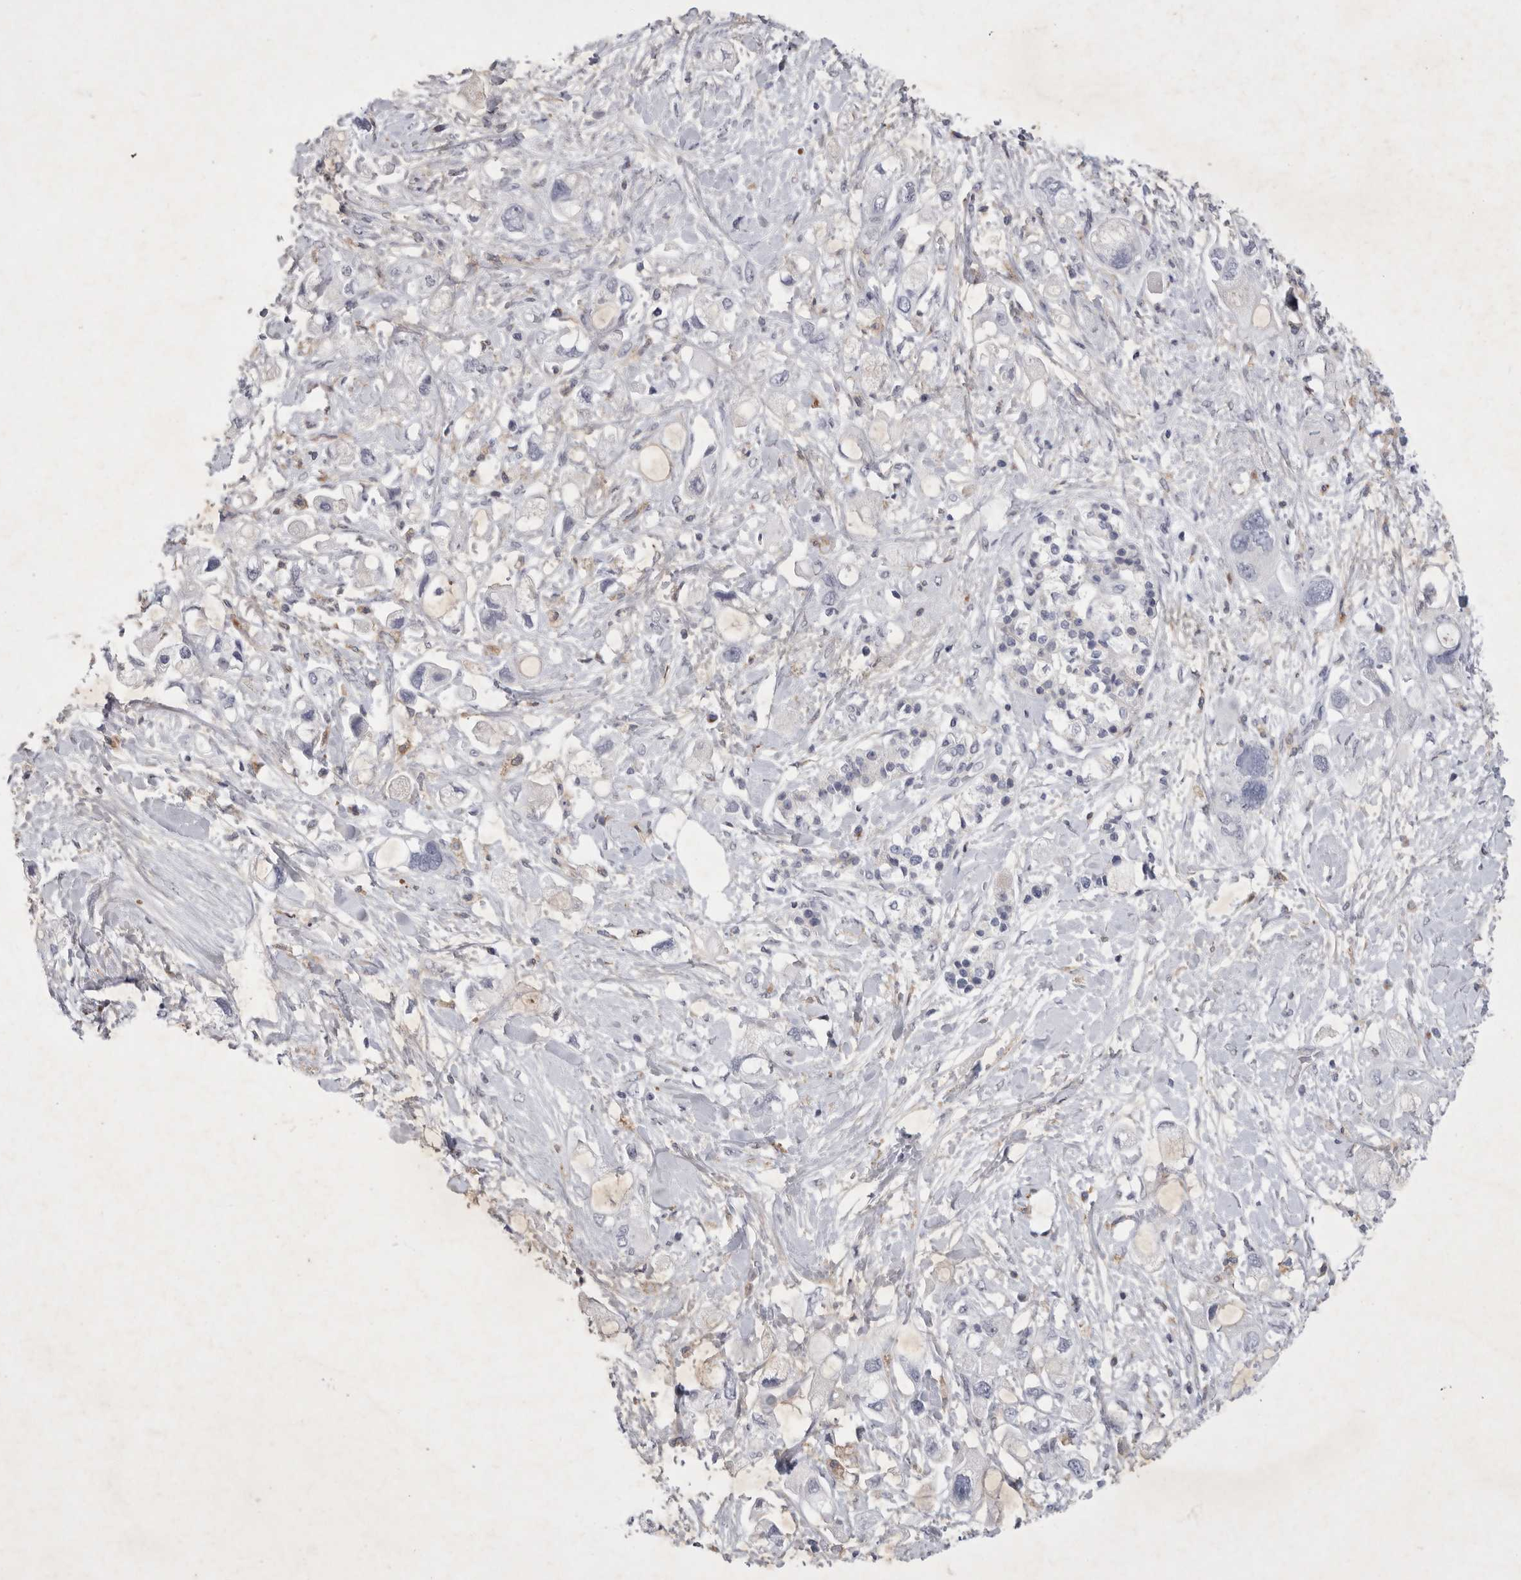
{"staining": {"intensity": "negative", "quantity": "none", "location": "none"}, "tissue": "pancreatic cancer", "cell_type": "Tumor cells", "image_type": "cancer", "snomed": [{"axis": "morphology", "description": "Adenocarcinoma, NOS"}, {"axis": "topography", "description": "Pancreas"}], "caption": "Human pancreatic cancer stained for a protein using immunohistochemistry exhibits no staining in tumor cells.", "gene": "SIGLEC10", "patient": {"sex": "female", "age": 56}}